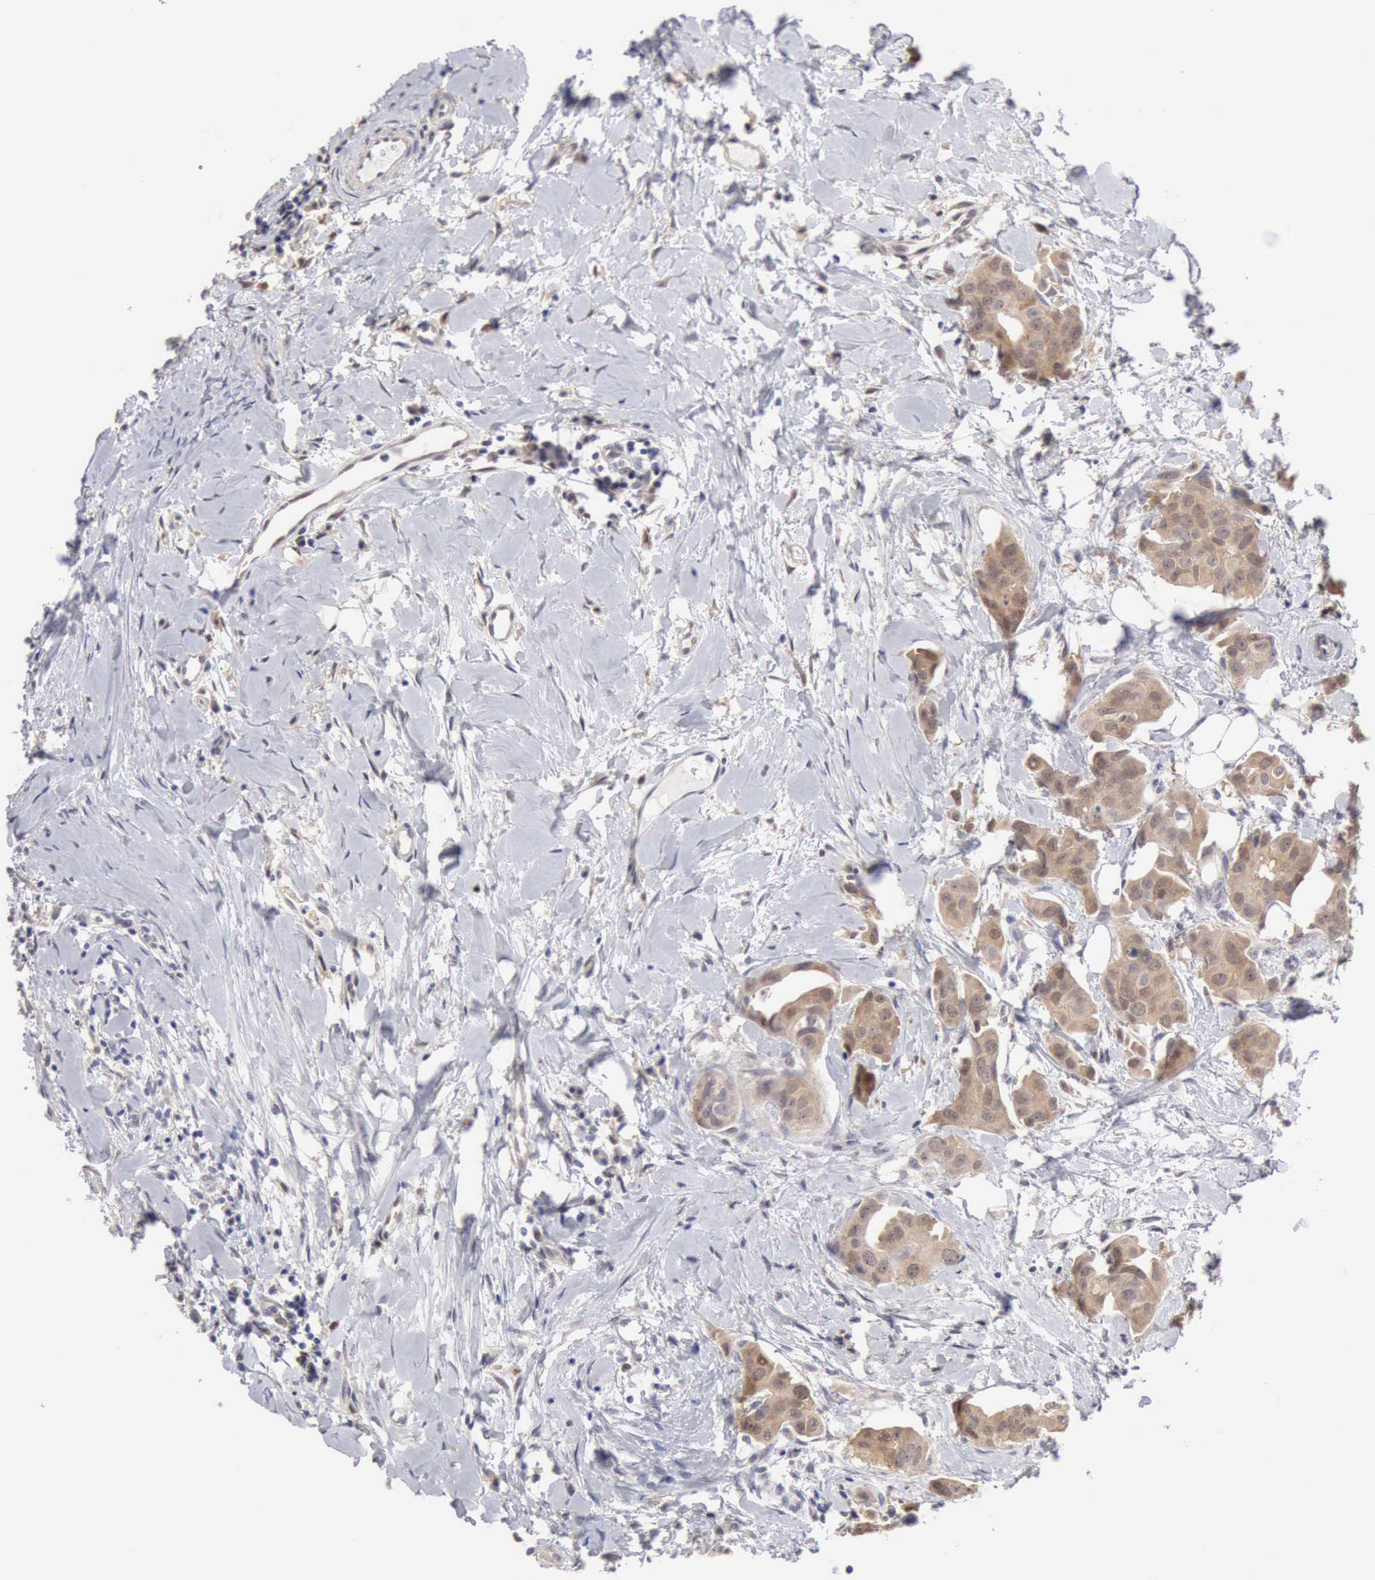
{"staining": {"intensity": "weak", "quantity": ">75%", "location": "cytoplasmic/membranous"}, "tissue": "breast cancer", "cell_type": "Tumor cells", "image_type": "cancer", "snomed": [{"axis": "morphology", "description": "Duct carcinoma"}, {"axis": "topography", "description": "Breast"}], "caption": "Breast cancer (invasive ductal carcinoma) stained for a protein shows weak cytoplasmic/membranous positivity in tumor cells.", "gene": "PTGR2", "patient": {"sex": "female", "age": 40}}